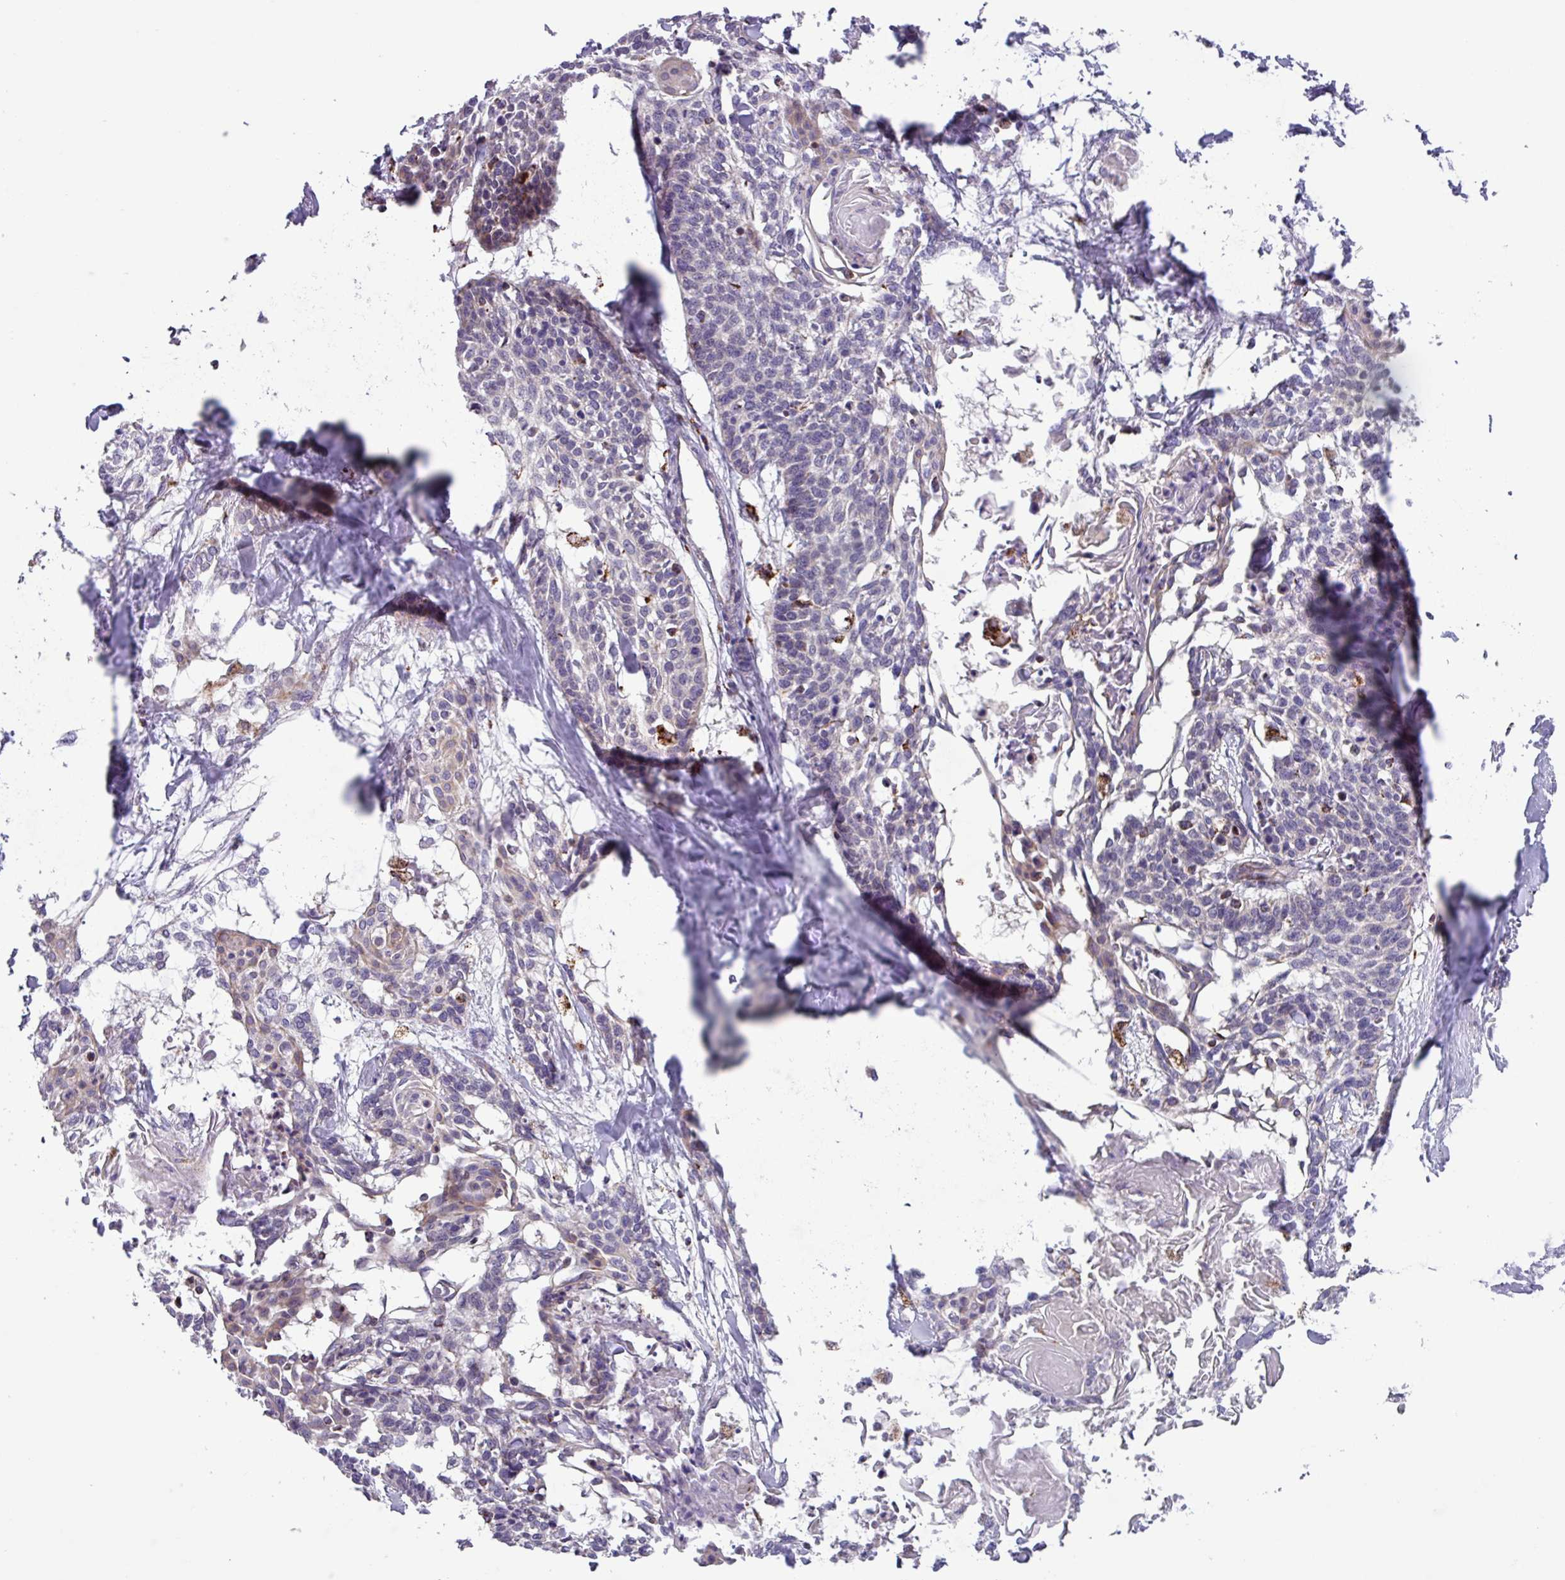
{"staining": {"intensity": "negative", "quantity": "none", "location": "none"}, "tissue": "cervical cancer", "cell_type": "Tumor cells", "image_type": "cancer", "snomed": [{"axis": "morphology", "description": "Squamous cell carcinoma, NOS"}, {"axis": "topography", "description": "Cervix"}], "caption": "Immunohistochemical staining of human cervical cancer (squamous cell carcinoma) exhibits no significant expression in tumor cells. (Stains: DAB (3,3'-diaminobenzidine) immunohistochemistry (IHC) with hematoxylin counter stain, Microscopy: brightfield microscopy at high magnification).", "gene": "AKIRIN1", "patient": {"sex": "female", "age": 57}}